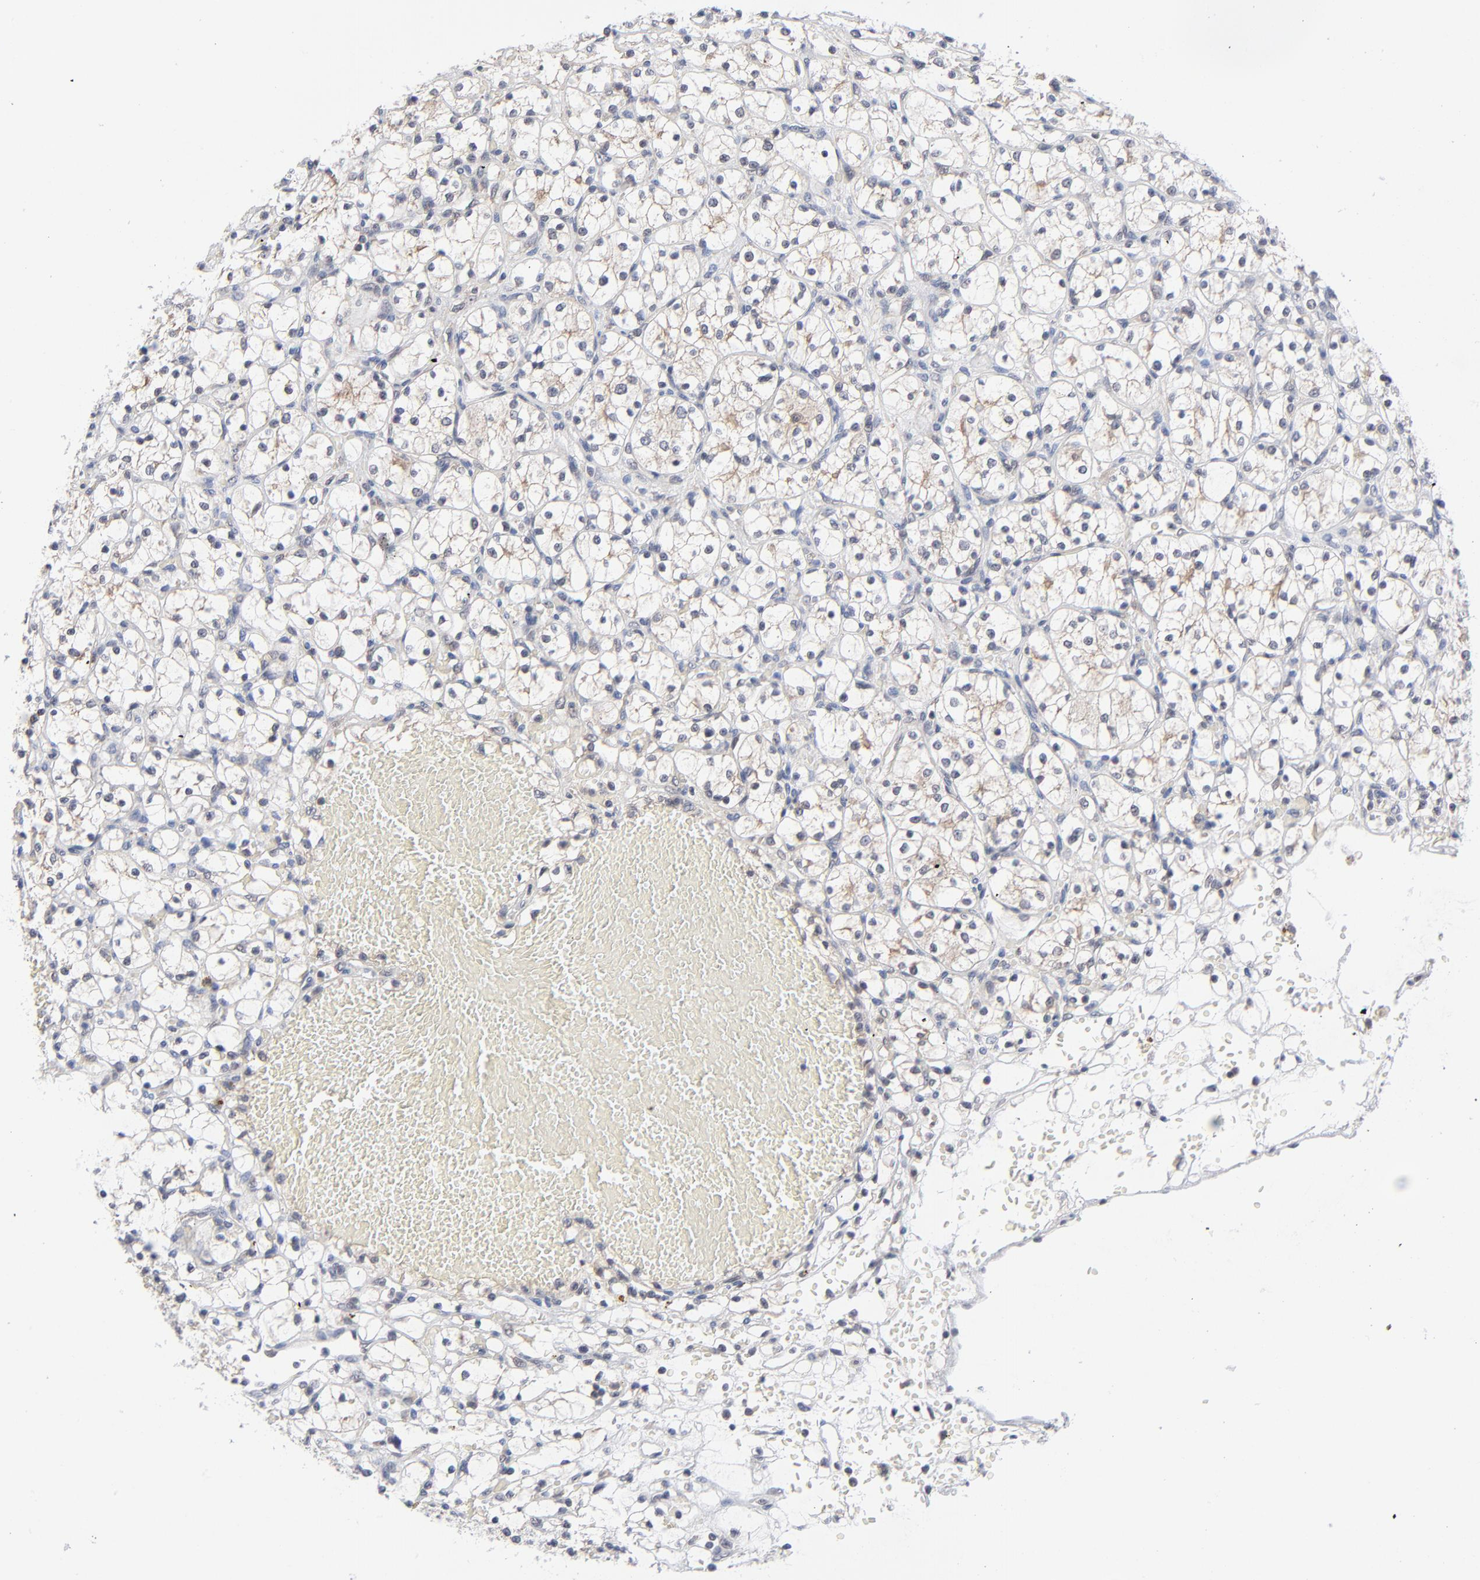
{"staining": {"intensity": "weak", "quantity": "25%-75%", "location": "cytoplasmic/membranous"}, "tissue": "renal cancer", "cell_type": "Tumor cells", "image_type": "cancer", "snomed": [{"axis": "morphology", "description": "Adenocarcinoma, NOS"}, {"axis": "topography", "description": "Kidney"}], "caption": "Renal adenocarcinoma tissue demonstrates weak cytoplasmic/membranous expression in about 25%-75% of tumor cells The protein of interest is shown in brown color, while the nuclei are stained blue.", "gene": "RPS6KB1", "patient": {"sex": "female", "age": 60}}